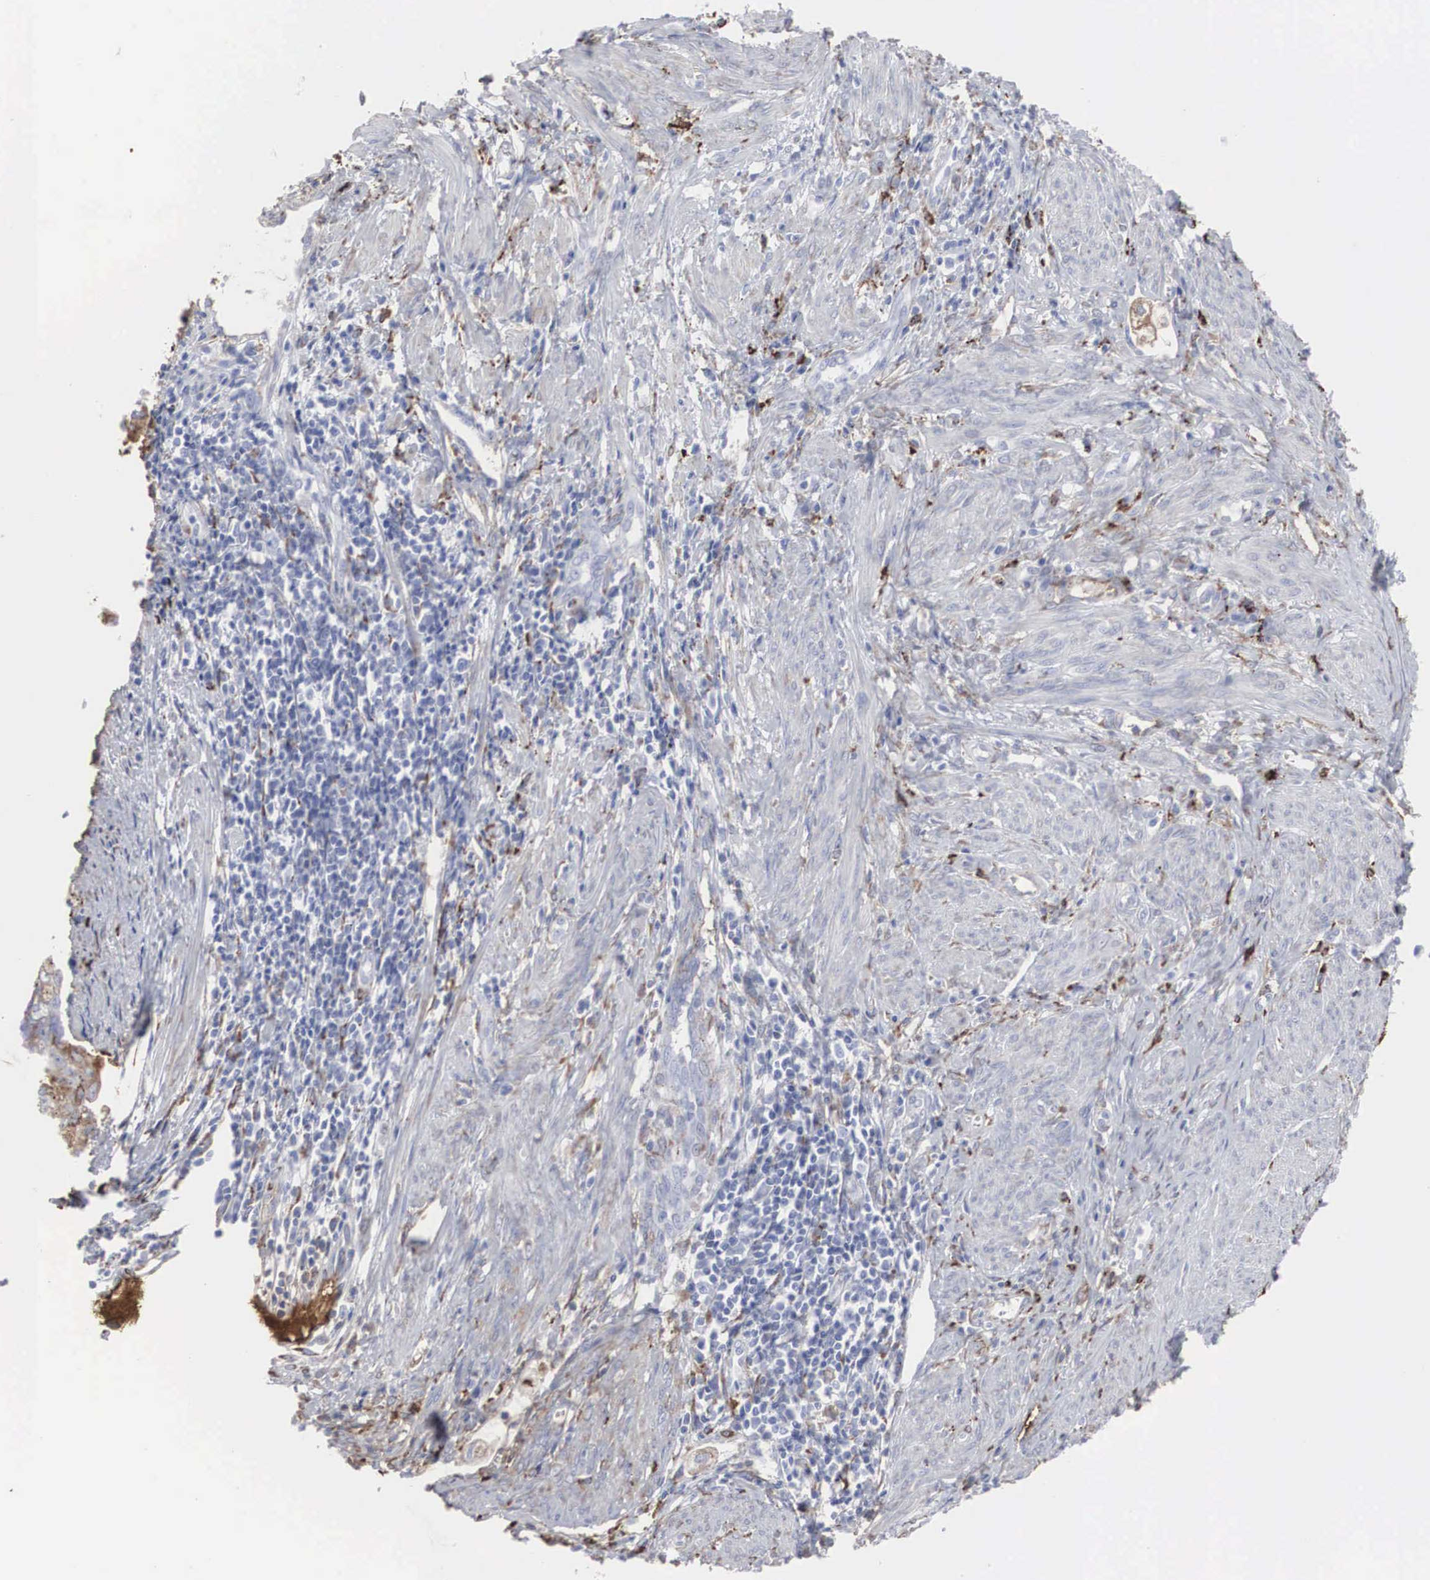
{"staining": {"intensity": "moderate", "quantity": "25%-75%", "location": "cytoplasmic/membranous"}, "tissue": "endometrial cancer", "cell_type": "Tumor cells", "image_type": "cancer", "snomed": [{"axis": "morphology", "description": "Adenocarcinoma, NOS"}, {"axis": "topography", "description": "Endometrium"}], "caption": "Immunohistochemistry (IHC) staining of endometrial cancer (adenocarcinoma), which displays medium levels of moderate cytoplasmic/membranous expression in about 25%-75% of tumor cells indicating moderate cytoplasmic/membranous protein staining. The staining was performed using DAB (brown) for protein detection and nuclei were counterstained in hematoxylin (blue).", "gene": "LGALS3BP", "patient": {"sex": "female", "age": 75}}